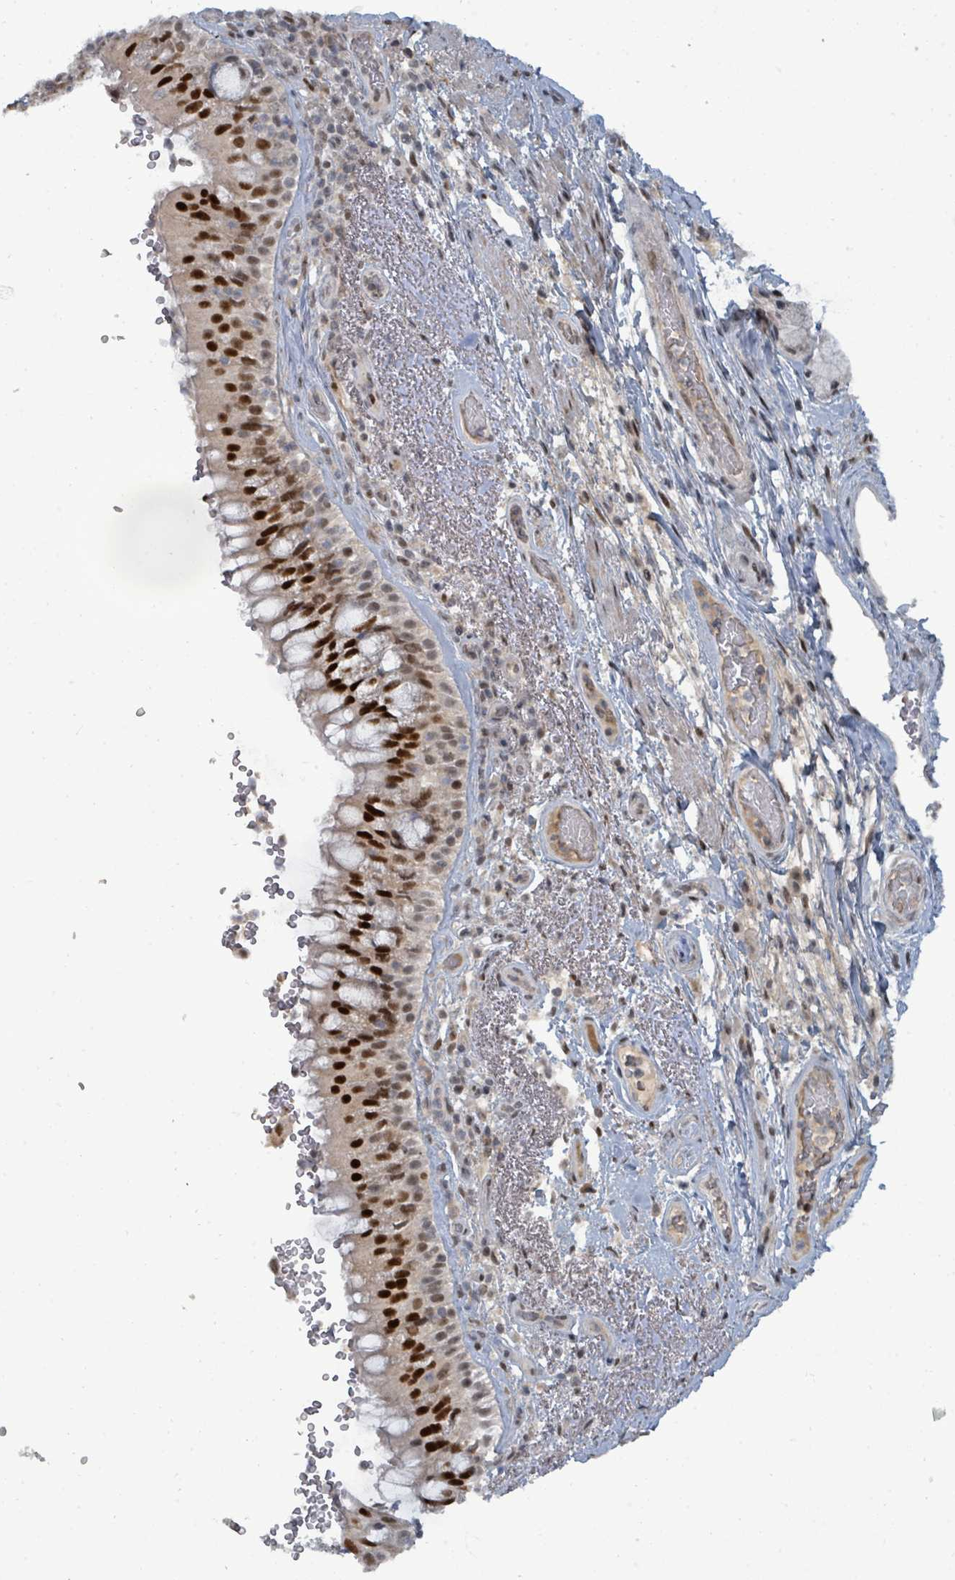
{"staining": {"intensity": "strong", "quantity": ">75%", "location": "nuclear"}, "tissue": "bronchus", "cell_type": "Respiratory epithelial cells", "image_type": "normal", "snomed": [{"axis": "morphology", "description": "Normal tissue, NOS"}, {"axis": "topography", "description": "Cartilage tissue"}, {"axis": "topography", "description": "Bronchus"}], "caption": "A brown stain shows strong nuclear staining of a protein in respiratory epithelial cells of normal human bronchus.", "gene": "UCK1", "patient": {"sex": "male", "age": 63}}